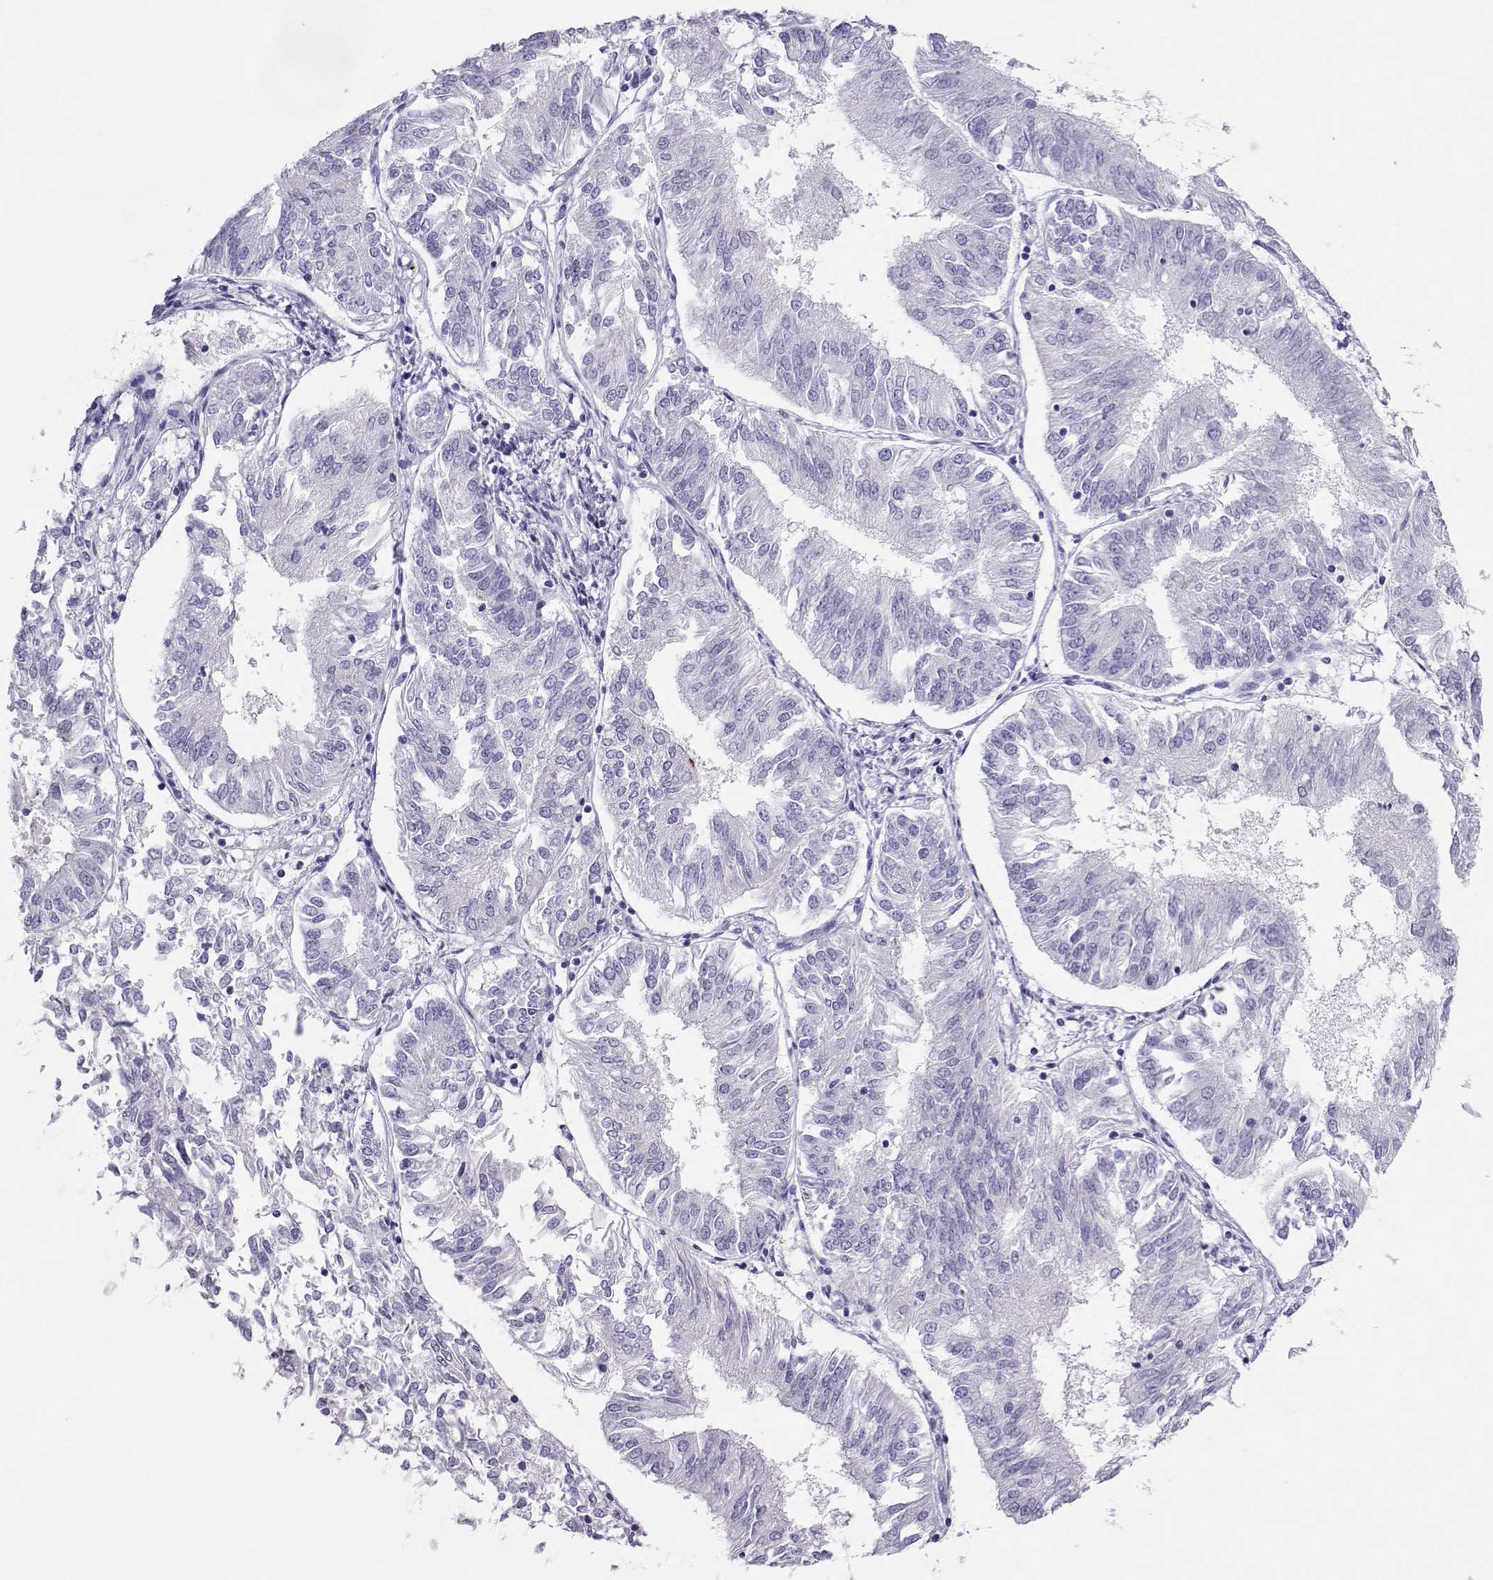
{"staining": {"intensity": "negative", "quantity": "none", "location": "none"}, "tissue": "endometrial cancer", "cell_type": "Tumor cells", "image_type": "cancer", "snomed": [{"axis": "morphology", "description": "Adenocarcinoma, NOS"}, {"axis": "topography", "description": "Endometrium"}], "caption": "DAB (3,3'-diaminobenzidine) immunohistochemical staining of human endometrial cancer (adenocarcinoma) demonstrates no significant staining in tumor cells.", "gene": "TRPM7", "patient": {"sex": "female", "age": 58}}